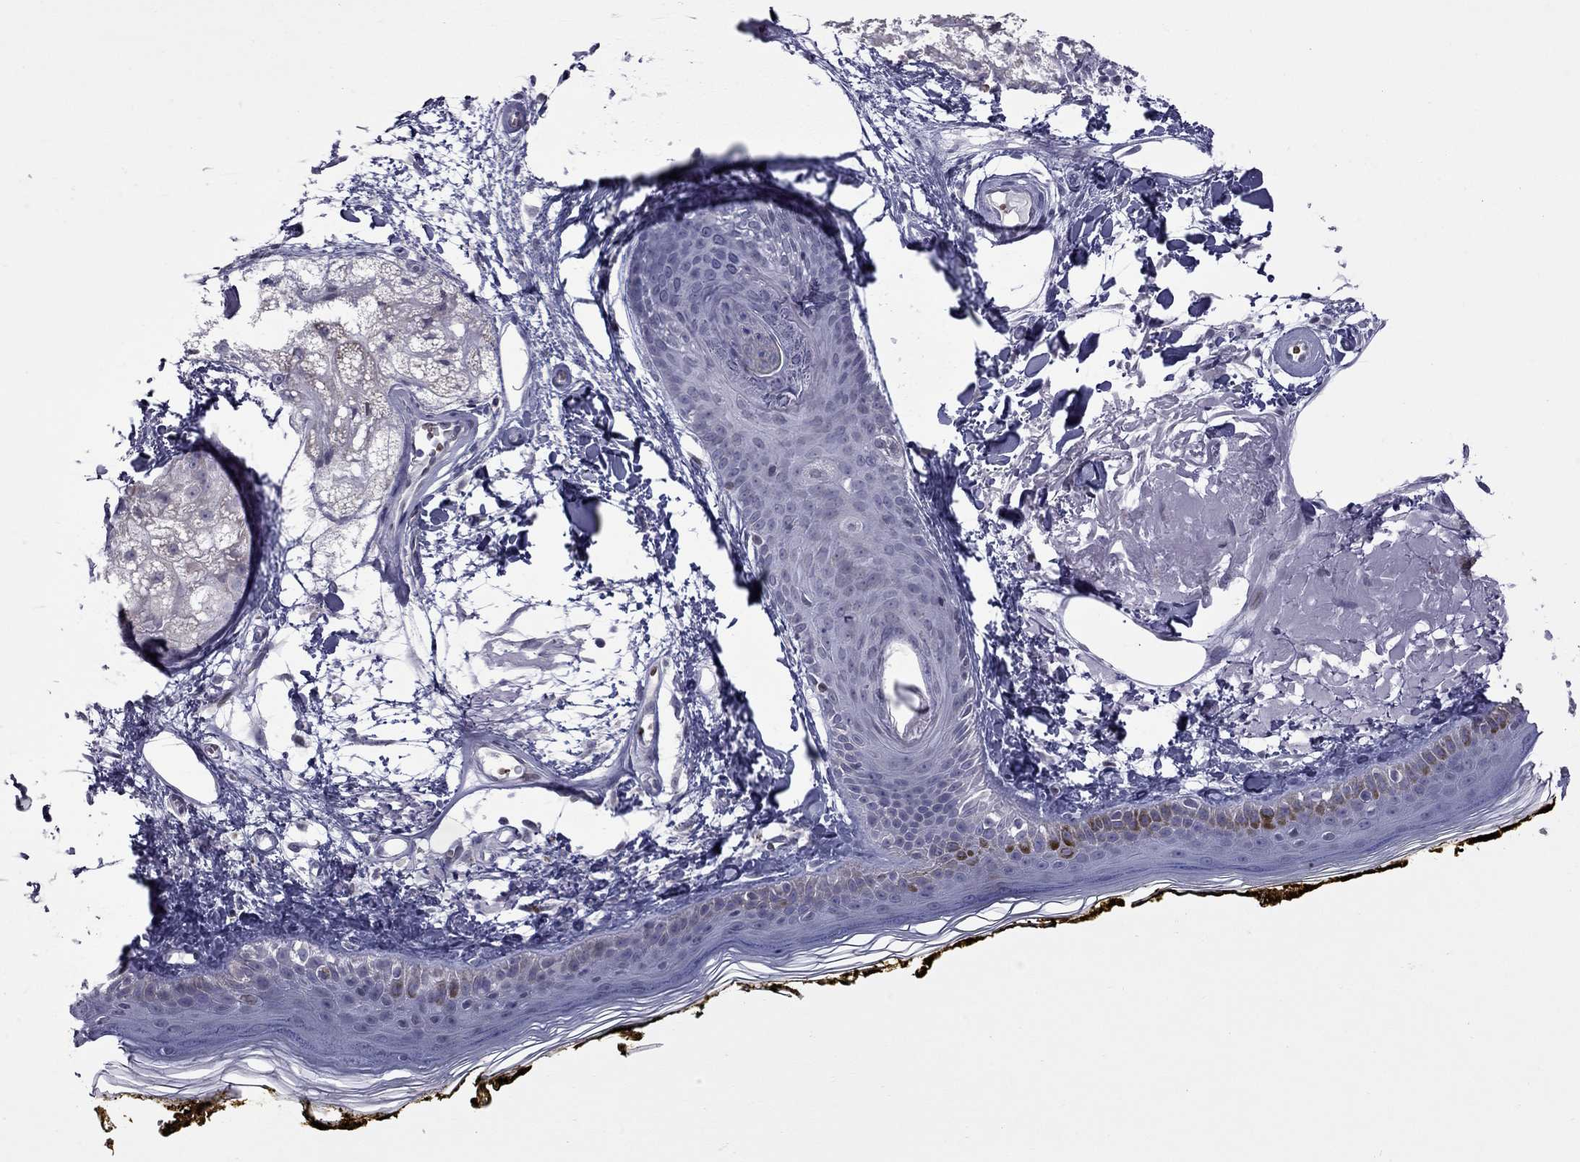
{"staining": {"intensity": "negative", "quantity": "none", "location": "none"}, "tissue": "skin", "cell_type": "Fibroblasts", "image_type": "normal", "snomed": [{"axis": "morphology", "description": "Normal tissue, NOS"}, {"axis": "topography", "description": "Skin"}], "caption": "This is an IHC micrograph of normal human skin. There is no staining in fibroblasts.", "gene": "CLTCL1", "patient": {"sex": "male", "age": 76}}